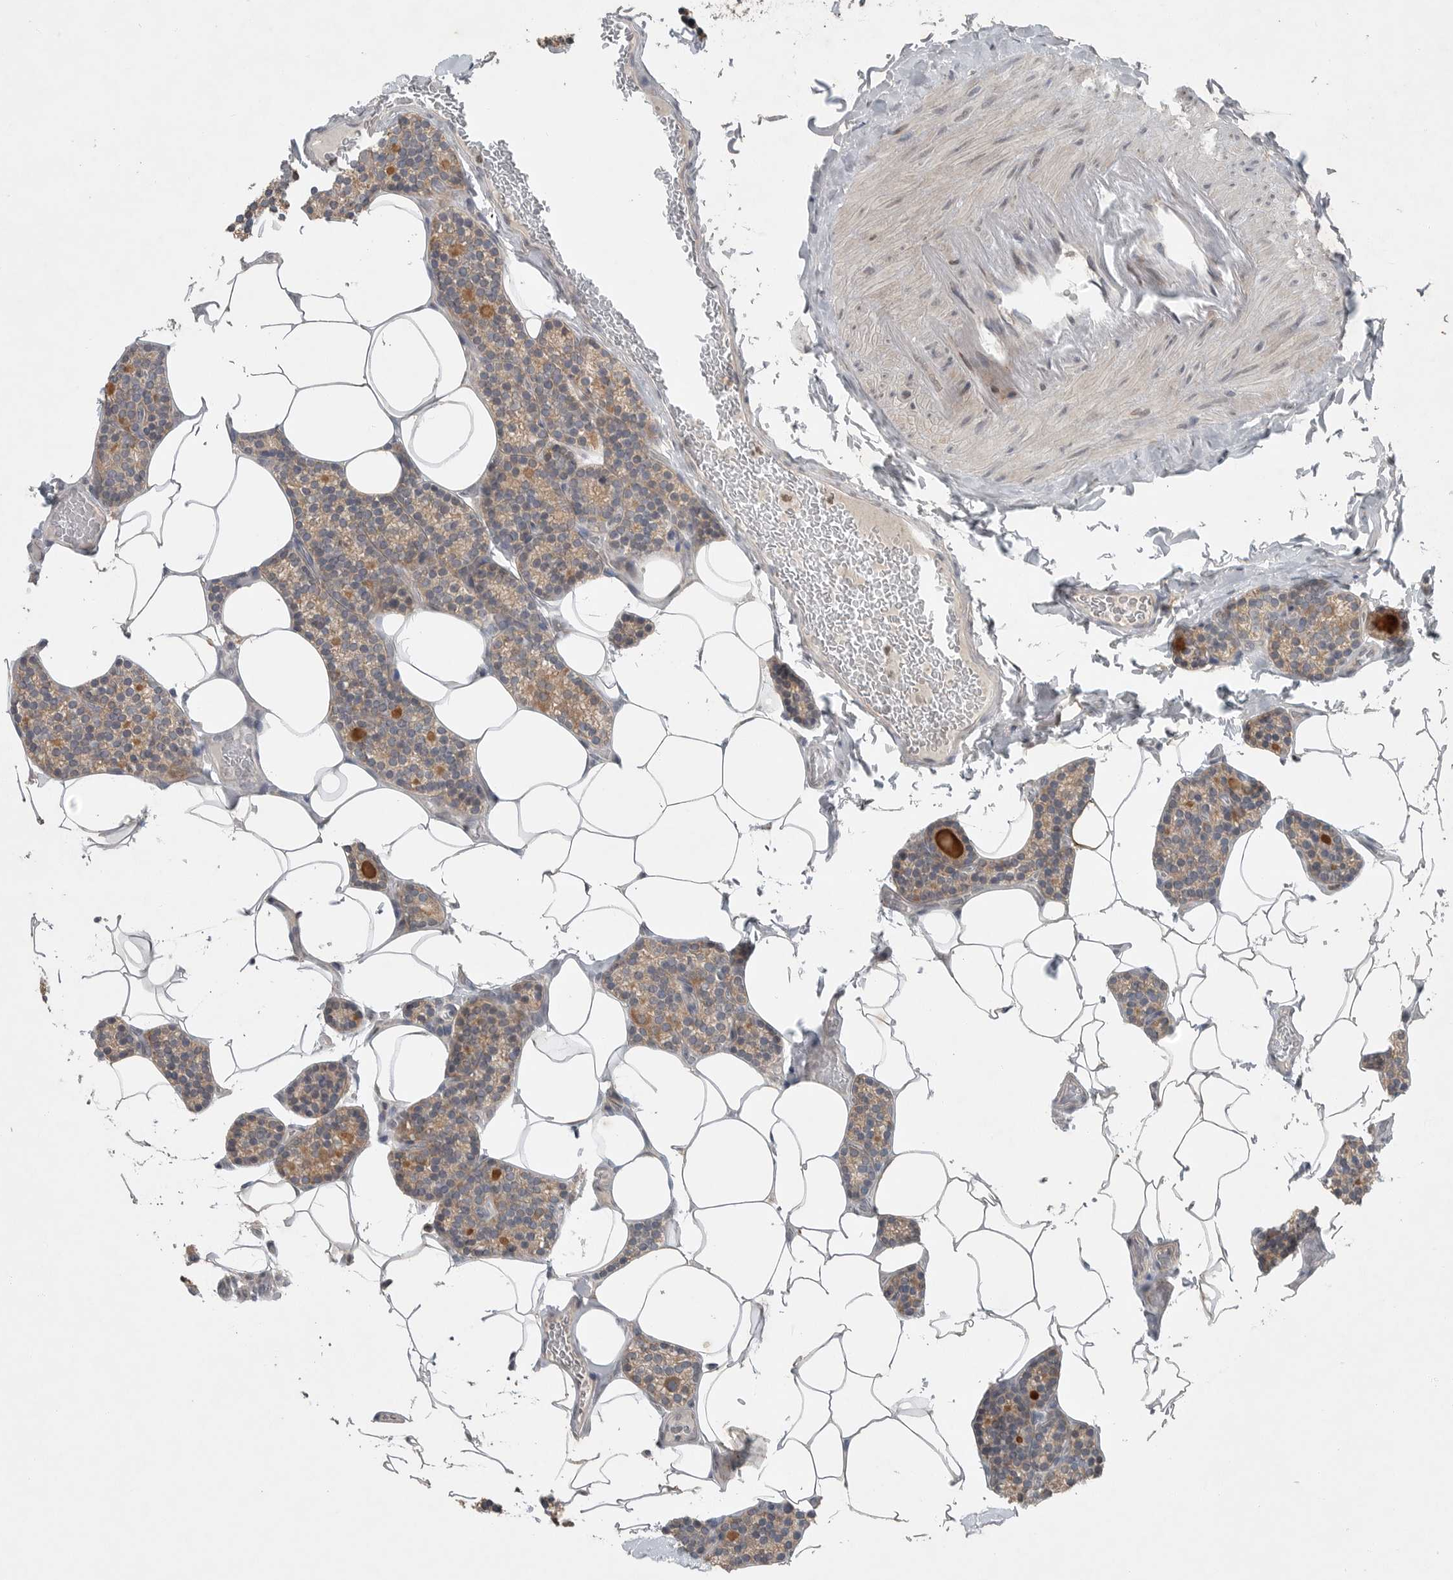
{"staining": {"intensity": "weak", "quantity": ">75%", "location": "cytoplasmic/membranous"}, "tissue": "parathyroid gland", "cell_type": "Glandular cells", "image_type": "normal", "snomed": [{"axis": "morphology", "description": "Normal tissue, NOS"}, {"axis": "topography", "description": "Parathyroid gland"}], "caption": "Unremarkable parathyroid gland was stained to show a protein in brown. There is low levels of weak cytoplasmic/membranous staining in about >75% of glandular cells. Immunohistochemistry (ihc) stains the protein of interest in brown and the nuclei are stained blue.", "gene": "MFAP3L", "patient": {"sex": "male", "age": 52}}